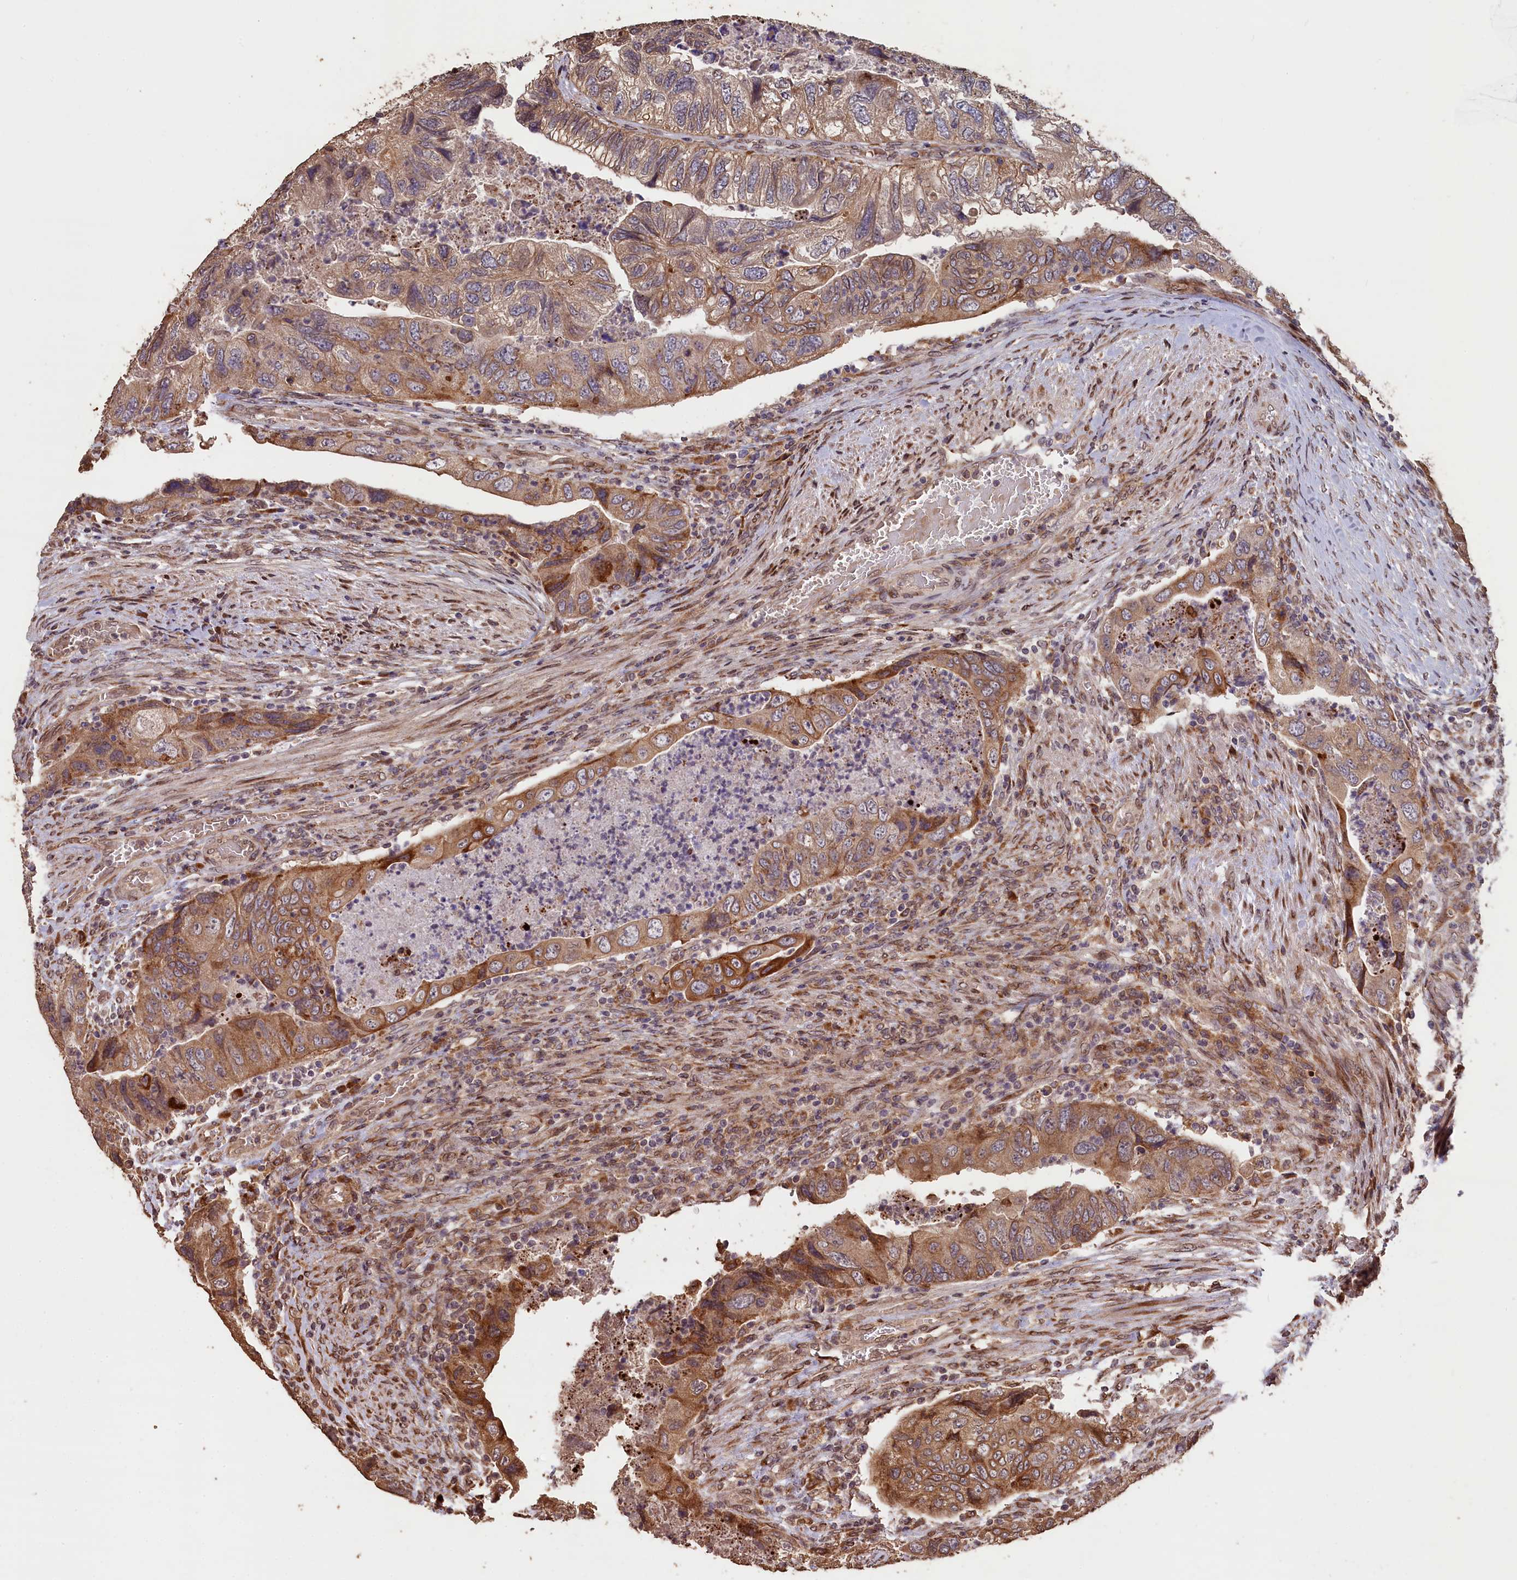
{"staining": {"intensity": "moderate", "quantity": ">75%", "location": "cytoplasmic/membranous"}, "tissue": "colorectal cancer", "cell_type": "Tumor cells", "image_type": "cancer", "snomed": [{"axis": "morphology", "description": "Adenocarcinoma, NOS"}, {"axis": "topography", "description": "Rectum"}], "caption": "Immunohistochemical staining of human adenocarcinoma (colorectal) reveals medium levels of moderate cytoplasmic/membranous protein positivity in approximately >75% of tumor cells. (brown staining indicates protein expression, while blue staining denotes nuclei).", "gene": "SLC38A7", "patient": {"sex": "male", "age": 63}}